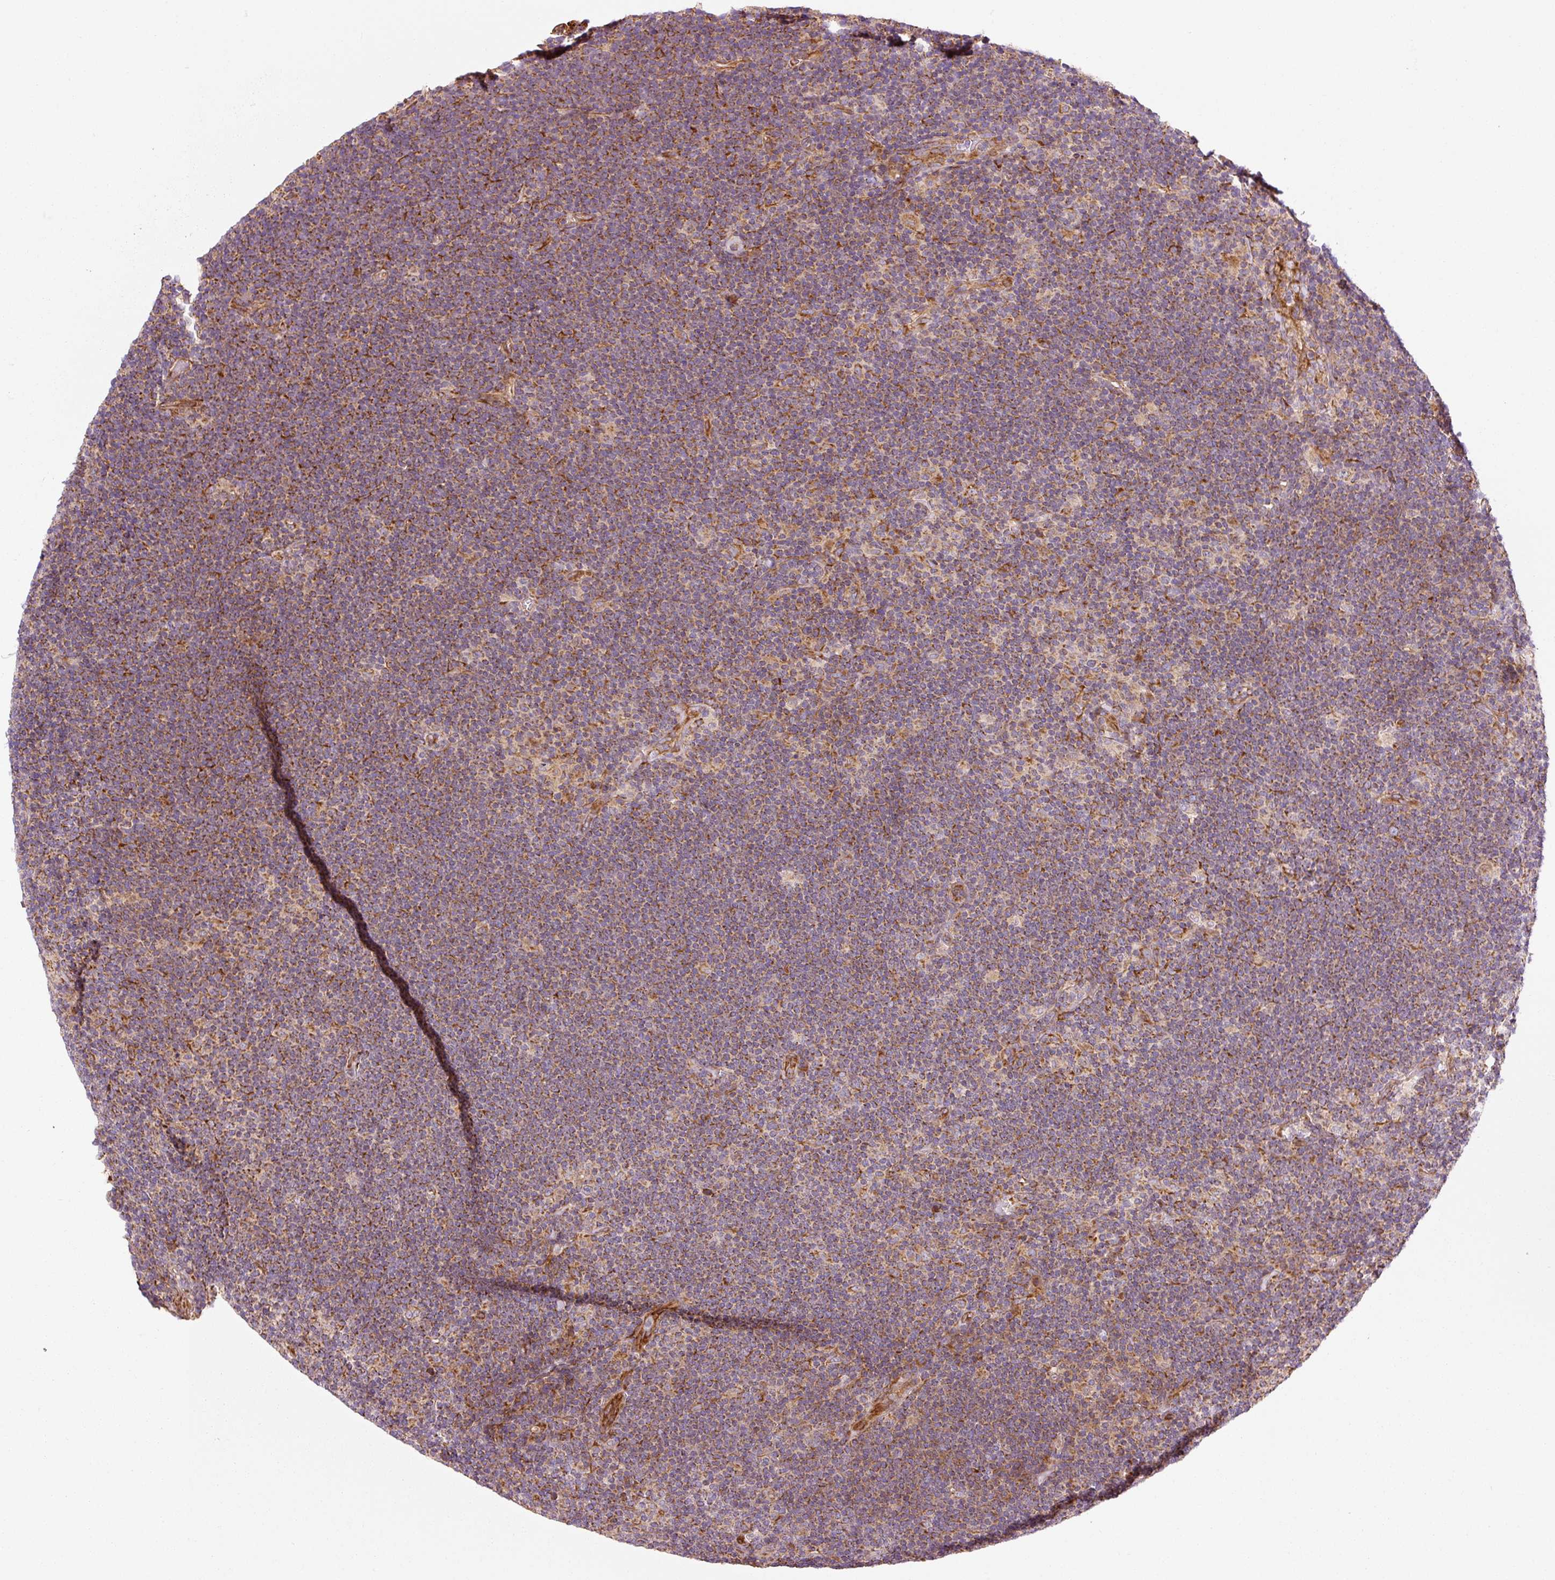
{"staining": {"intensity": "moderate", "quantity": ">75%", "location": "cytoplasmic/membranous"}, "tissue": "lymphoma", "cell_type": "Tumor cells", "image_type": "cancer", "snomed": [{"axis": "morphology", "description": "Hodgkin's disease, NOS"}, {"axis": "topography", "description": "Lymph node"}], "caption": "Immunohistochemistry (IHC) photomicrograph of human lymphoma stained for a protein (brown), which reveals medium levels of moderate cytoplasmic/membranous expression in approximately >75% of tumor cells.", "gene": "ISCU", "patient": {"sex": "female", "age": 57}}